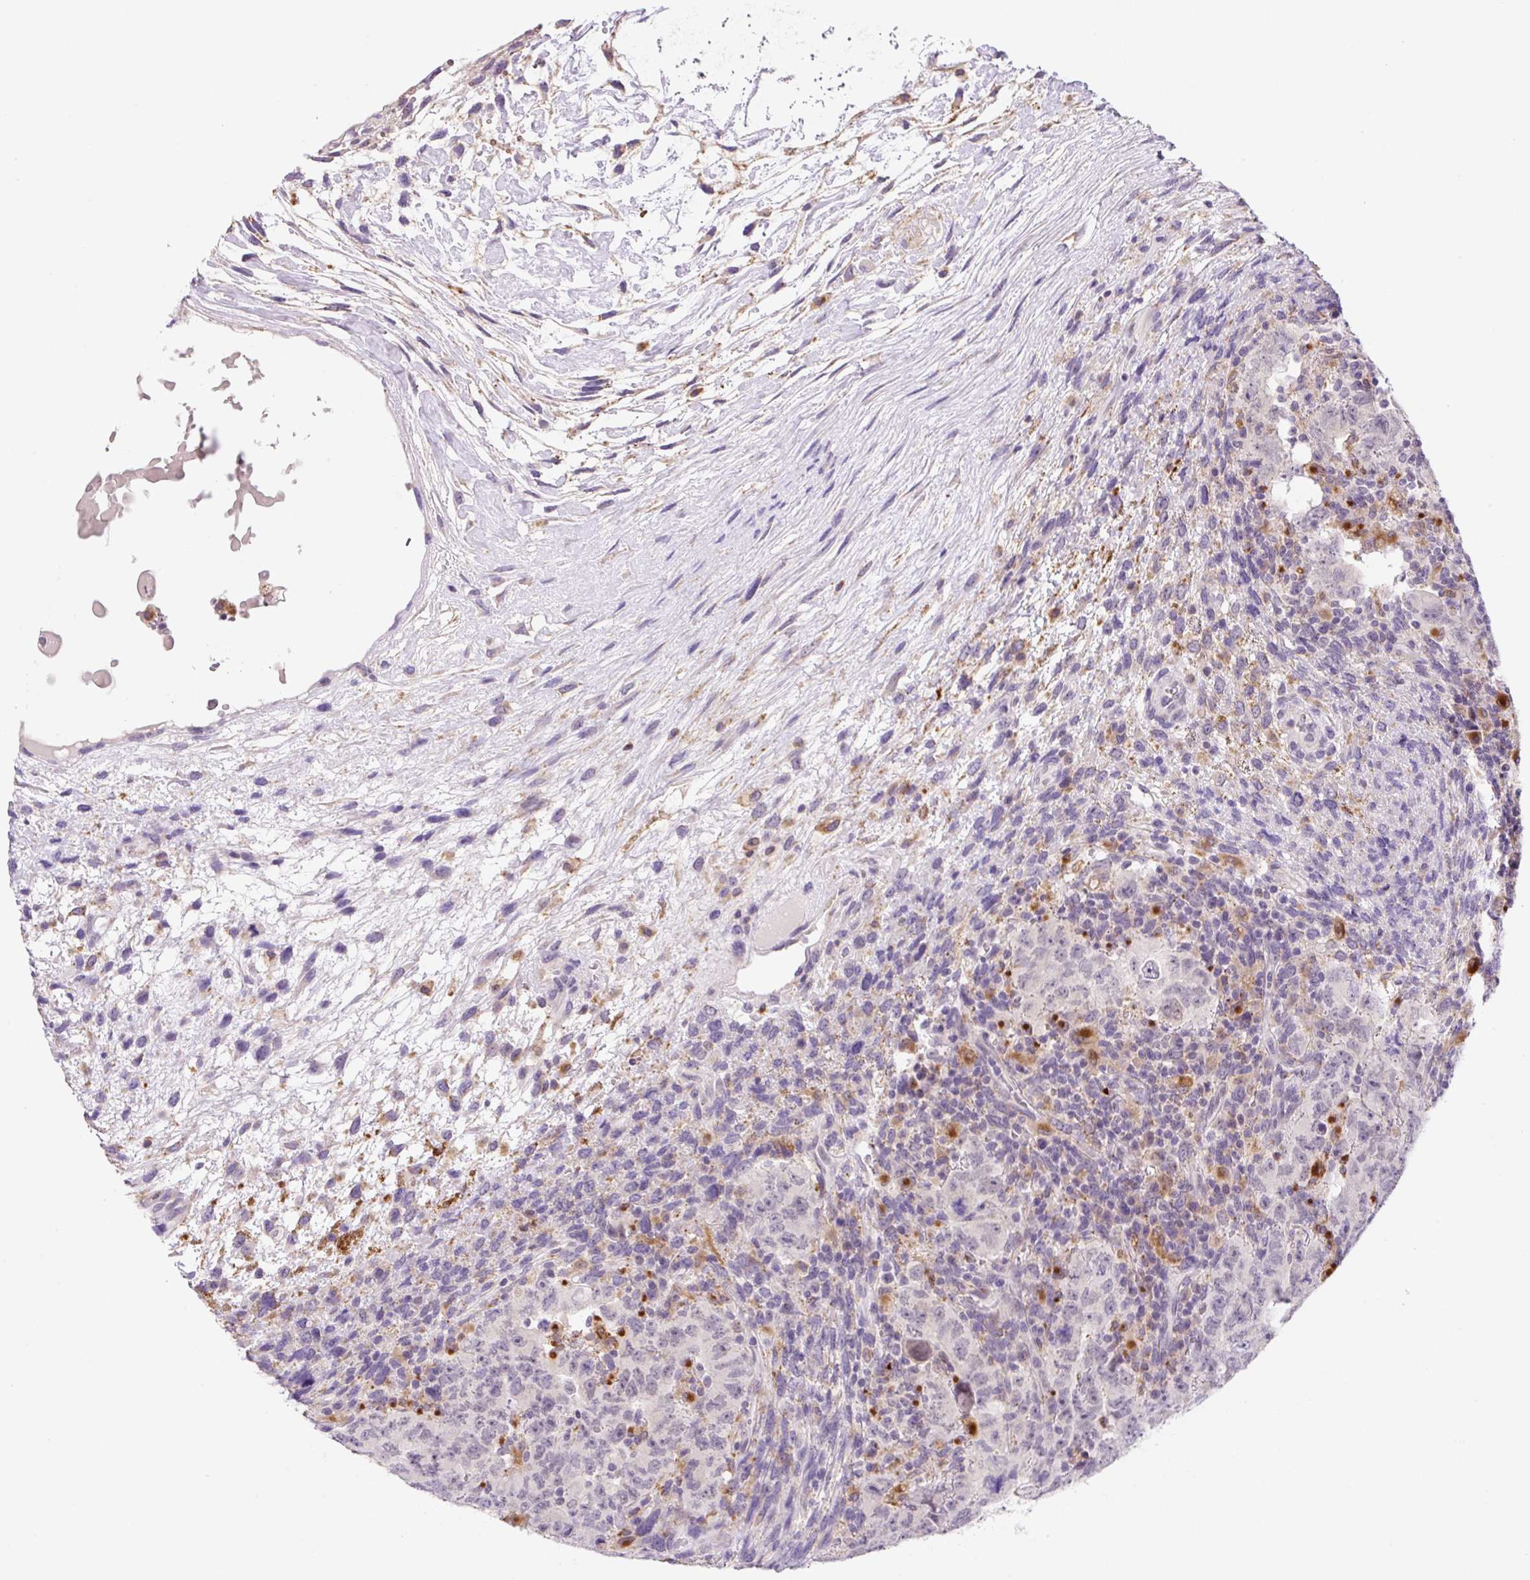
{"staining": {"intensity": "negative", "quantity": "none", "location": "none"}, "tissue": "testis cancer", "cell_type": "Tumor cells", "image_type": "cancer", "snomed": [{"axis": "morphology", "description": "Carcinoma, Embryonal, NOS"}, {"axis": "topography", "description": "Testis"}], "caption": "Histopathology image shows no significant protein positivity in tumor cells of testis cancer (embryonal carcinoma). (Brightfield microscopy of DAB IHC at high magnification).", "gene": "CEBPZOS", "patient": {"sex": "male", "age": 24}}